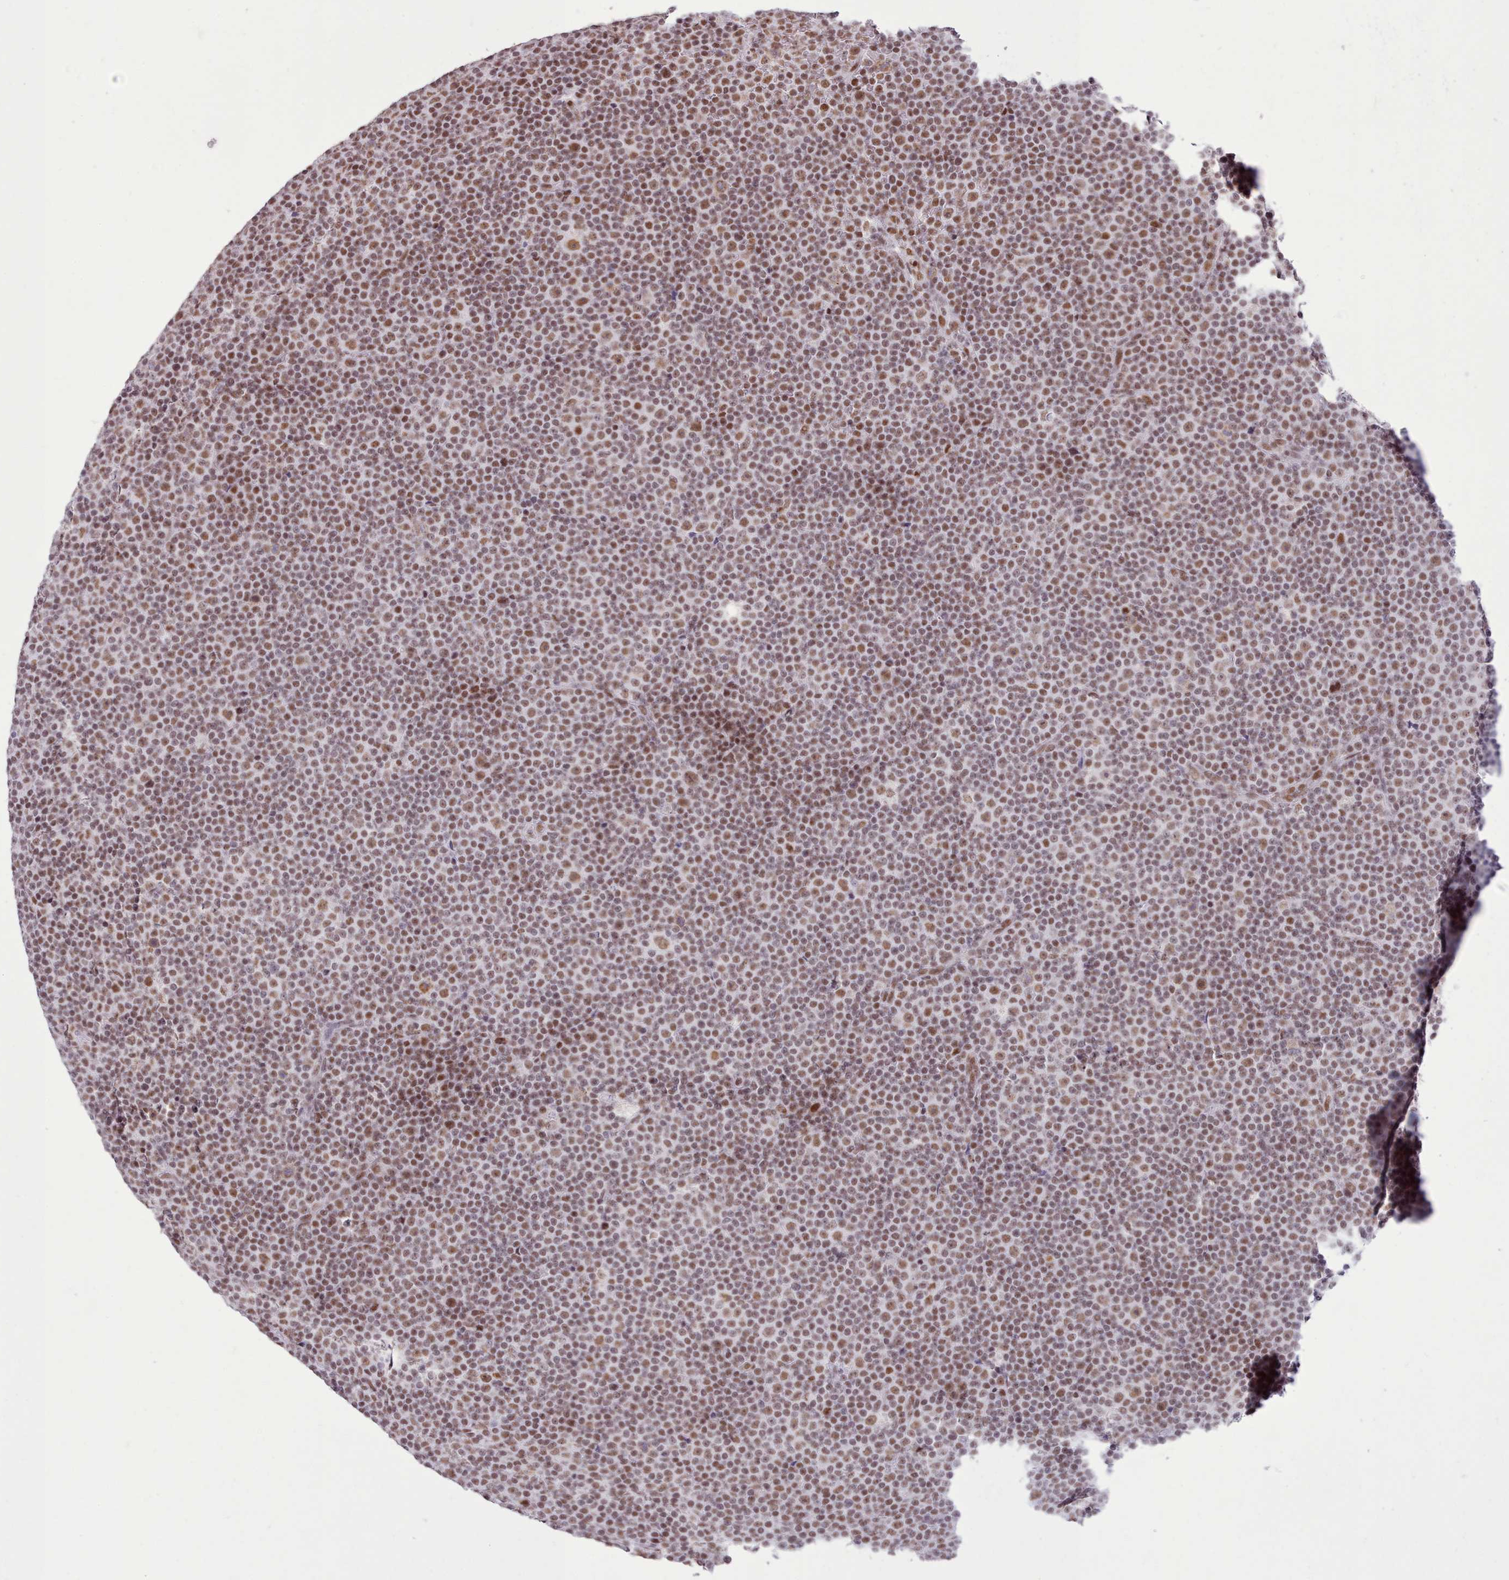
{"staining": {"intensity": "moderate", "quantity": ">75%", "location": "nuclear"}, "tissue": "lymphoma", "cell_type": "Tumor cells", "image_type": "cancer", "snomed": [{"axis": "morphology", "description": "Malignant lymphoma, non-Hodgkin's type, Low grade"}, {"axis": "topography", "description": "Lymph node"}], "caption": "A high-resolution histopathology image shows IHC staining of lymphoma, which demonstrates moderate nuclear positivity in about >75% of tumor cells. The staining is performed using DAB brown chromogen to label protein expression. The nuclei are counter-stained blue using hematoxylin.", "gene": "TAF15", "patient": {"sex": "female", "age": 67}}